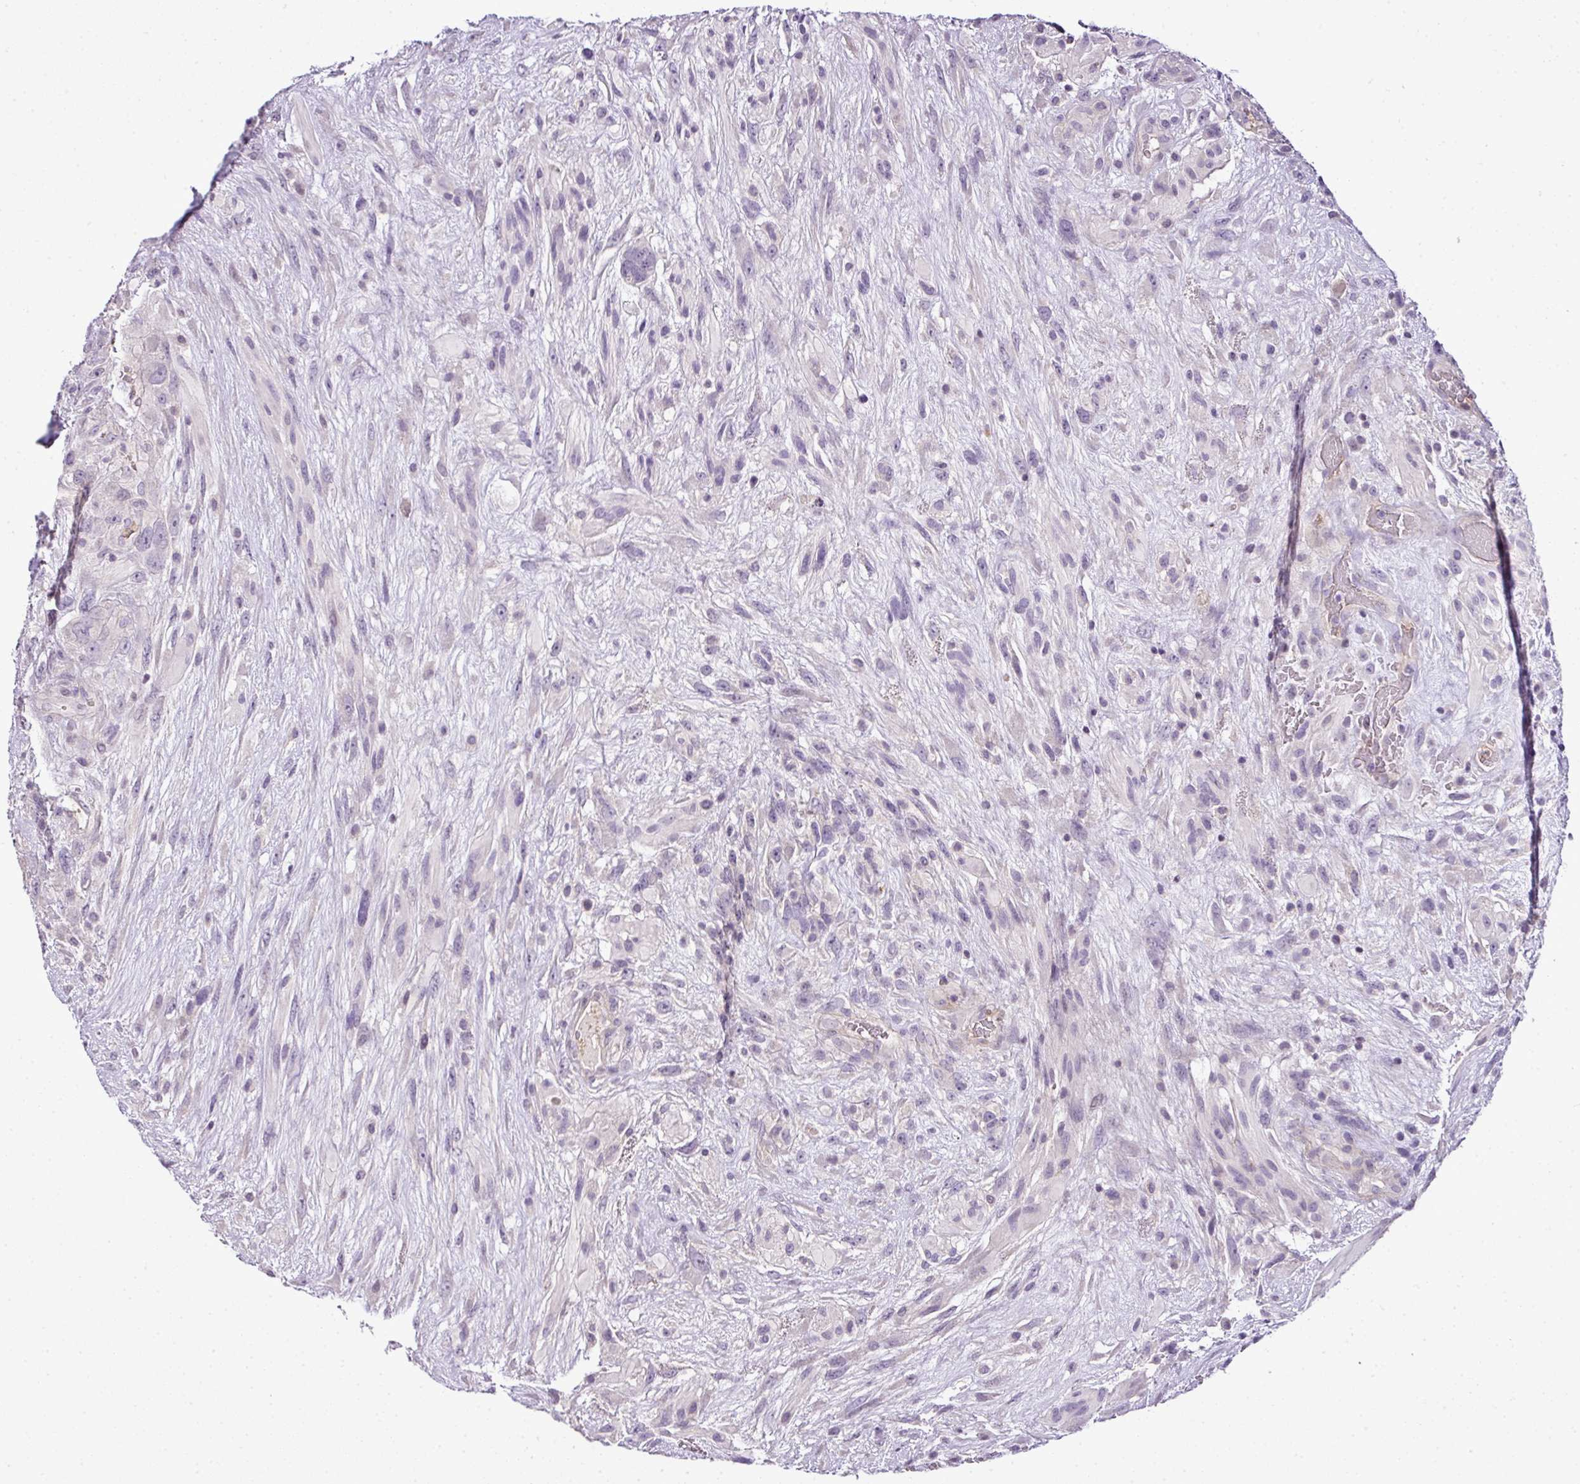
{"staining": {"intensity": "negative", "quantity": "none", "location": "none"}, "tissue": "glioma", "cell_type": "Tumor cells", "image_type": "cancer", "snomed": [{"axis": "morphology", "description": "Glioma, malignant, High grade"}, {"axis": "topography", "description": "Brain"}], "caption": "This histopathology image is of high-grade glioma (malignant) stained with IHC to label a protein in brown with the nuclei are counter-stained blue. There is no positivity in tumor cells.", "gene": "TEX30", "patient": {"sex": "male", "age": 61}}